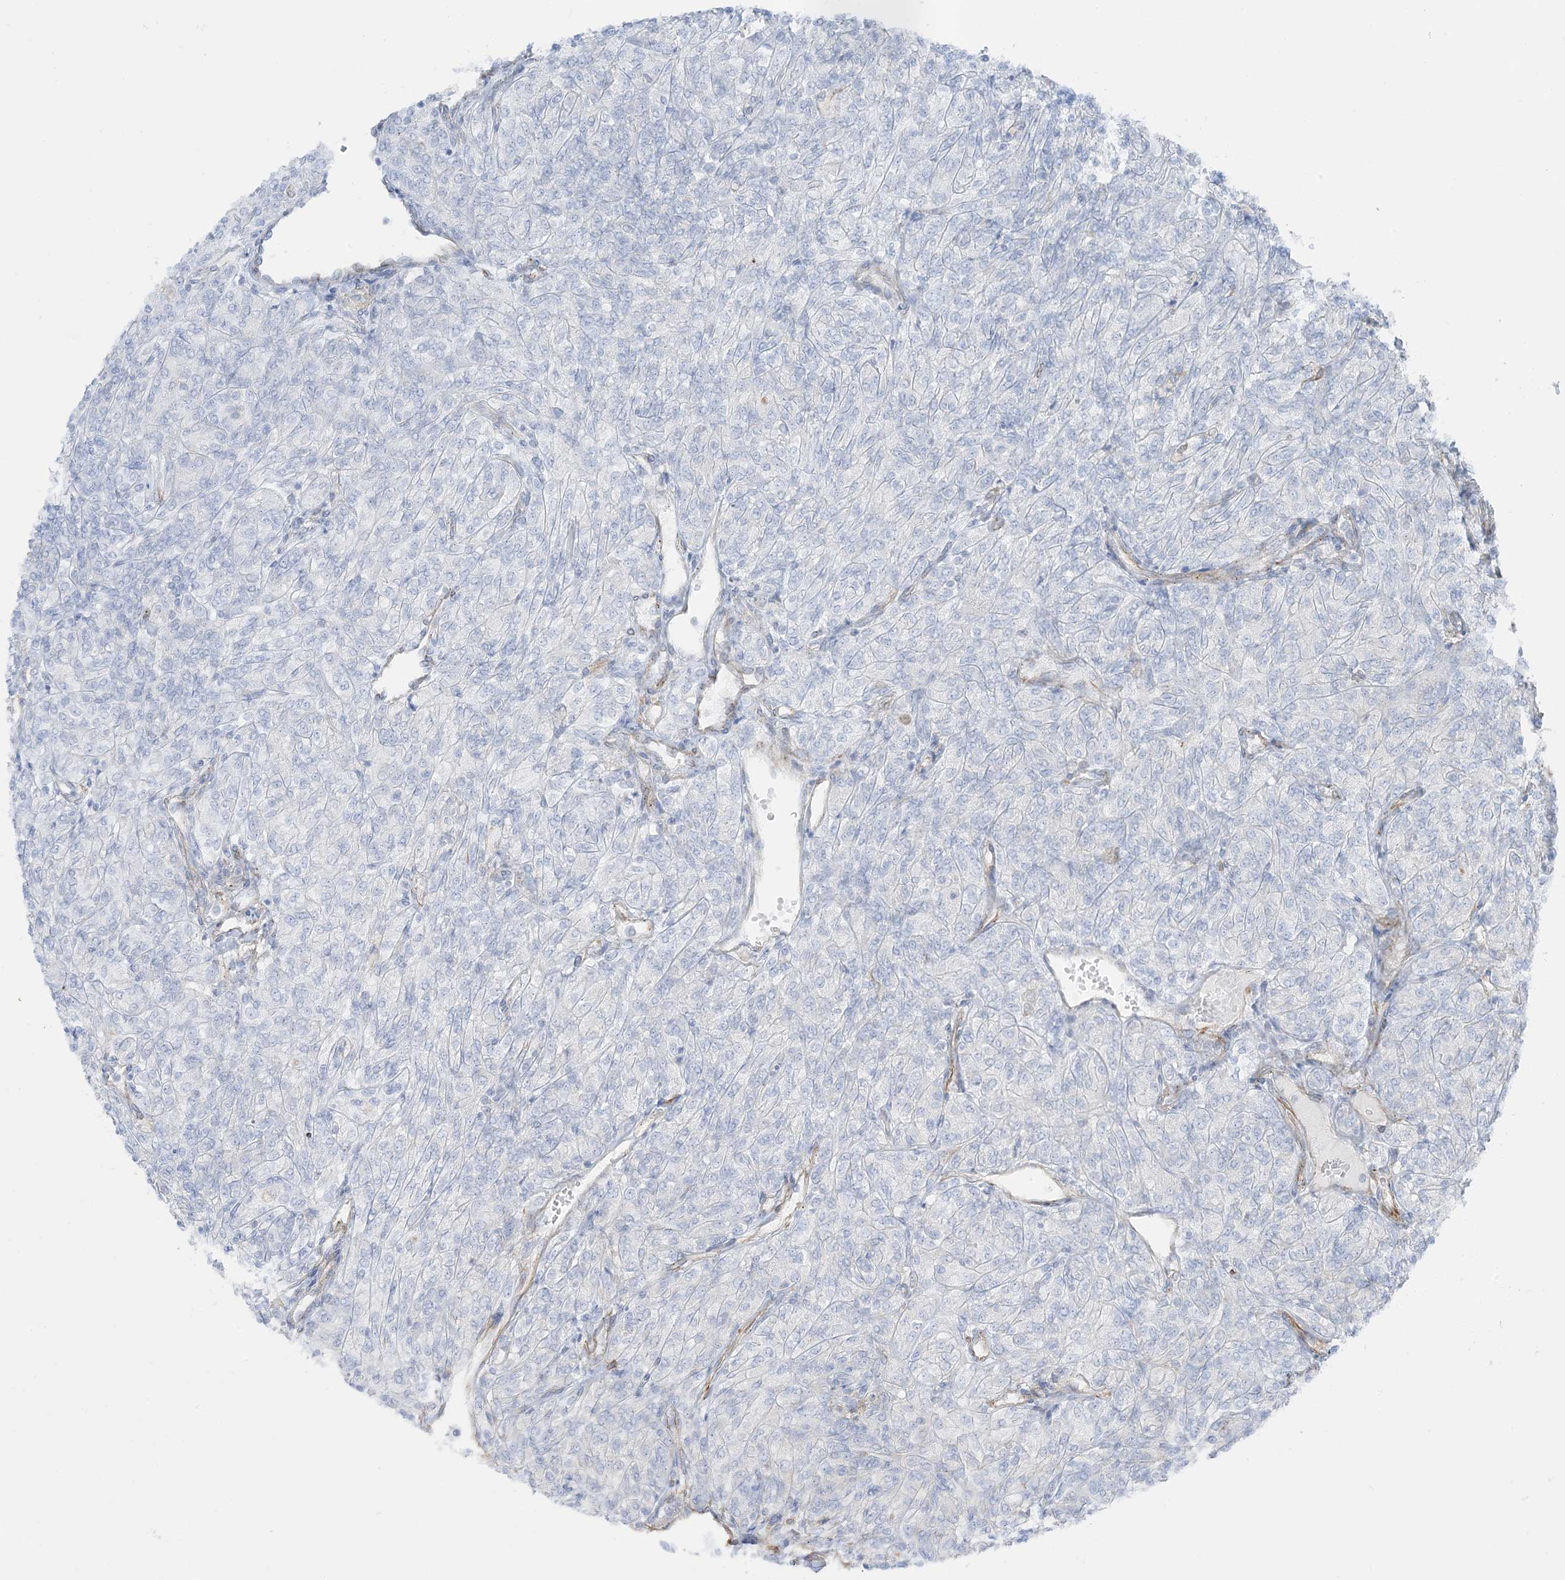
{"staining": {"intensity": "negative", "quantity": "none", "location": "none"}, "tissue": "renal cancer", "cell_type": "Tumor cells", "image_type": "cancer", "snomed": [{"axis": "morphology", "description": "Adenocarcinoma, NOS"}, {"axis": "topography", "description": "Kidney"}], "caption": "The immunohistochemistry photomicrograph has no significant positivity in tumor cells of renal adenocarcinoma tissue.", "gene": "PID1", "patient": {"sex": "male", "age": 77}}